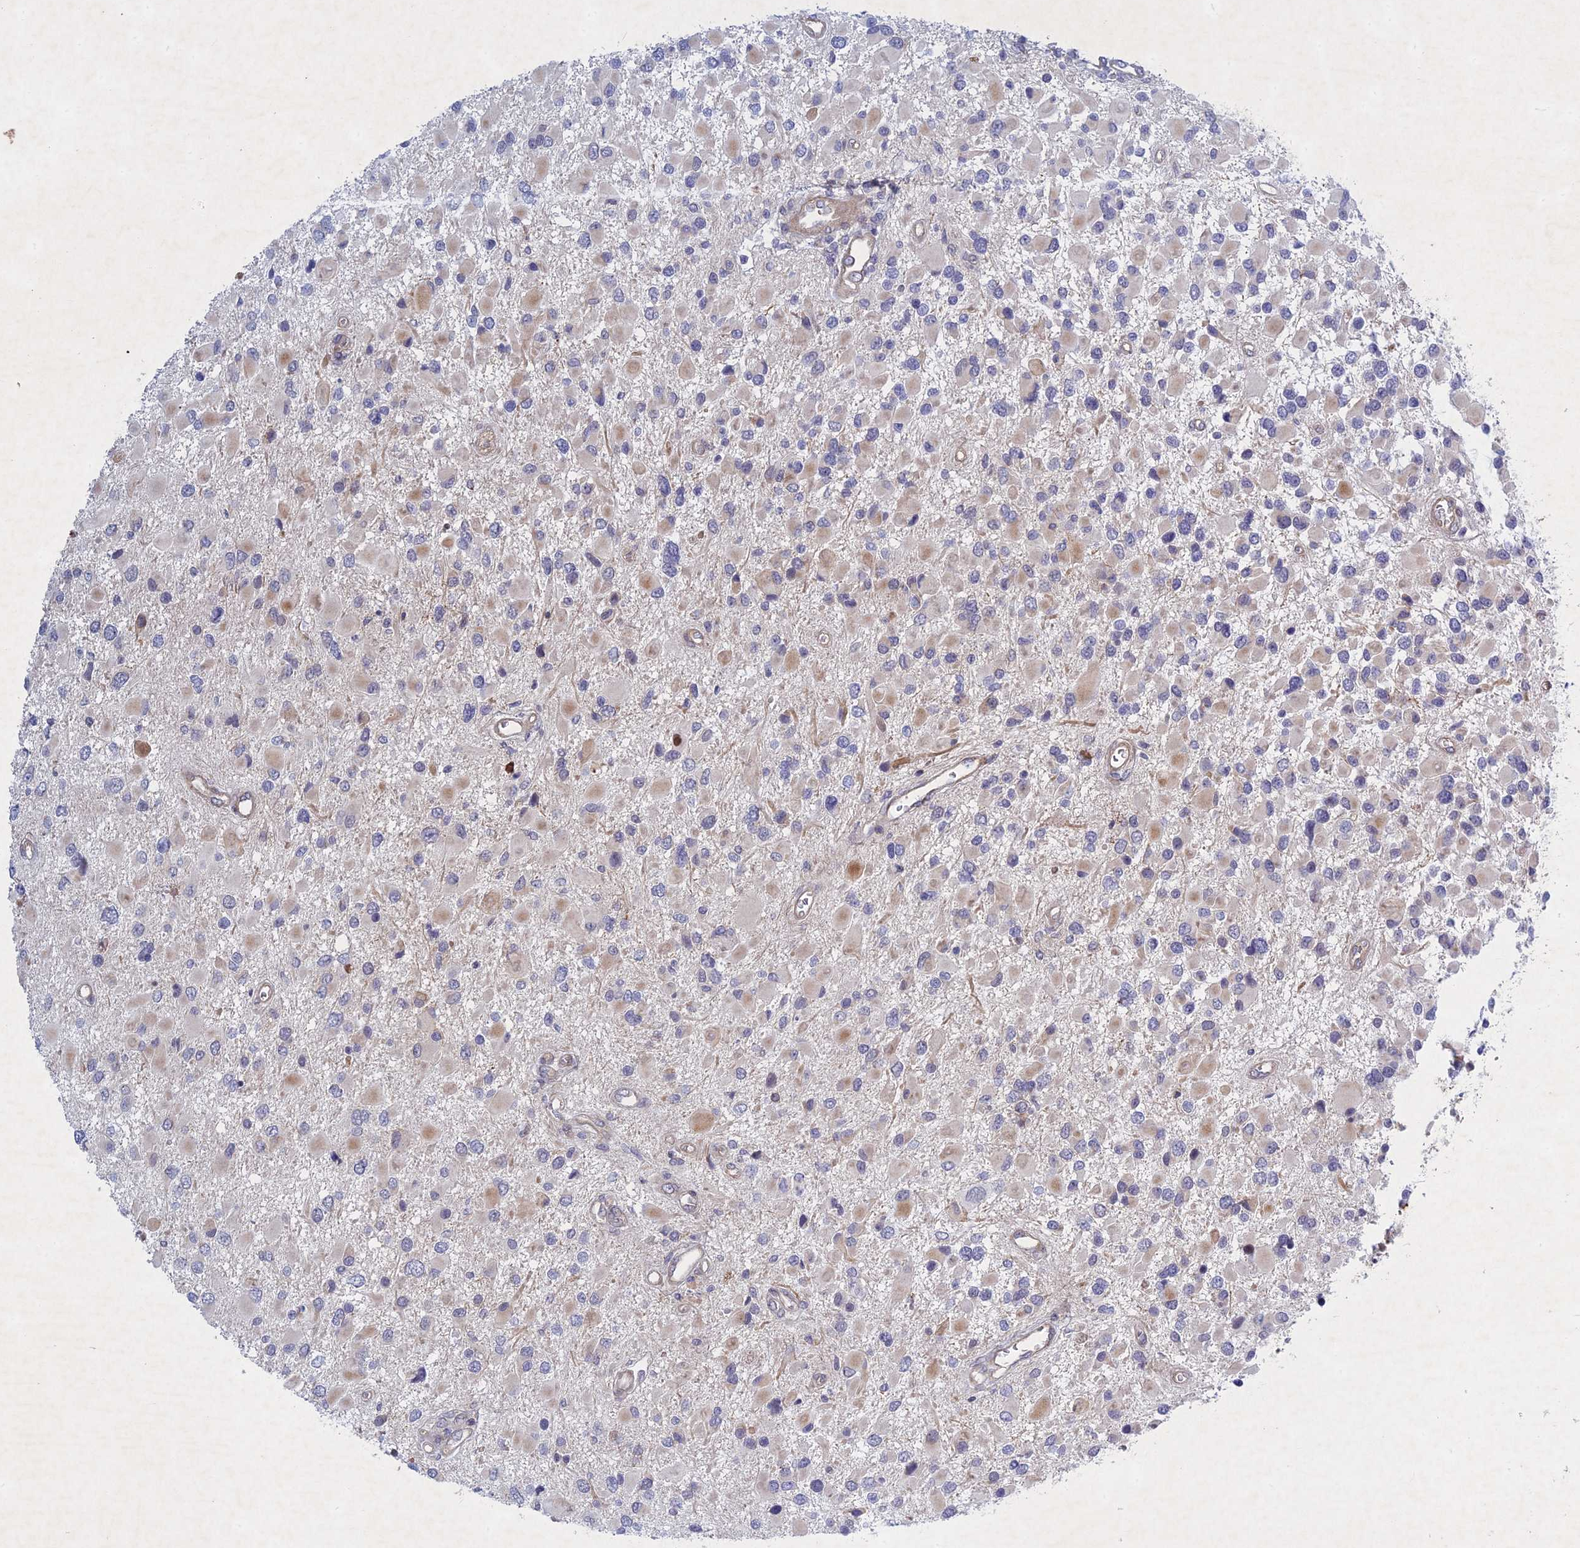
{"staining": {"intensity": "negative", "quantity": "none", "location": "none"}, "tissue": "glioma", "cell_type": "Tumor cells", "image_type": "cancer", "snomed": [{"axis": "morphology", "description": "Glioma, malignant, High grade"}, {"axis": "topography", "description": "Brain"}], "caption": "Immunohistochemistry of human glioma demonstrates no staining in tumor cells.", "gene": "PTHLH", "patient": {"sex": "male", "age": 53}}